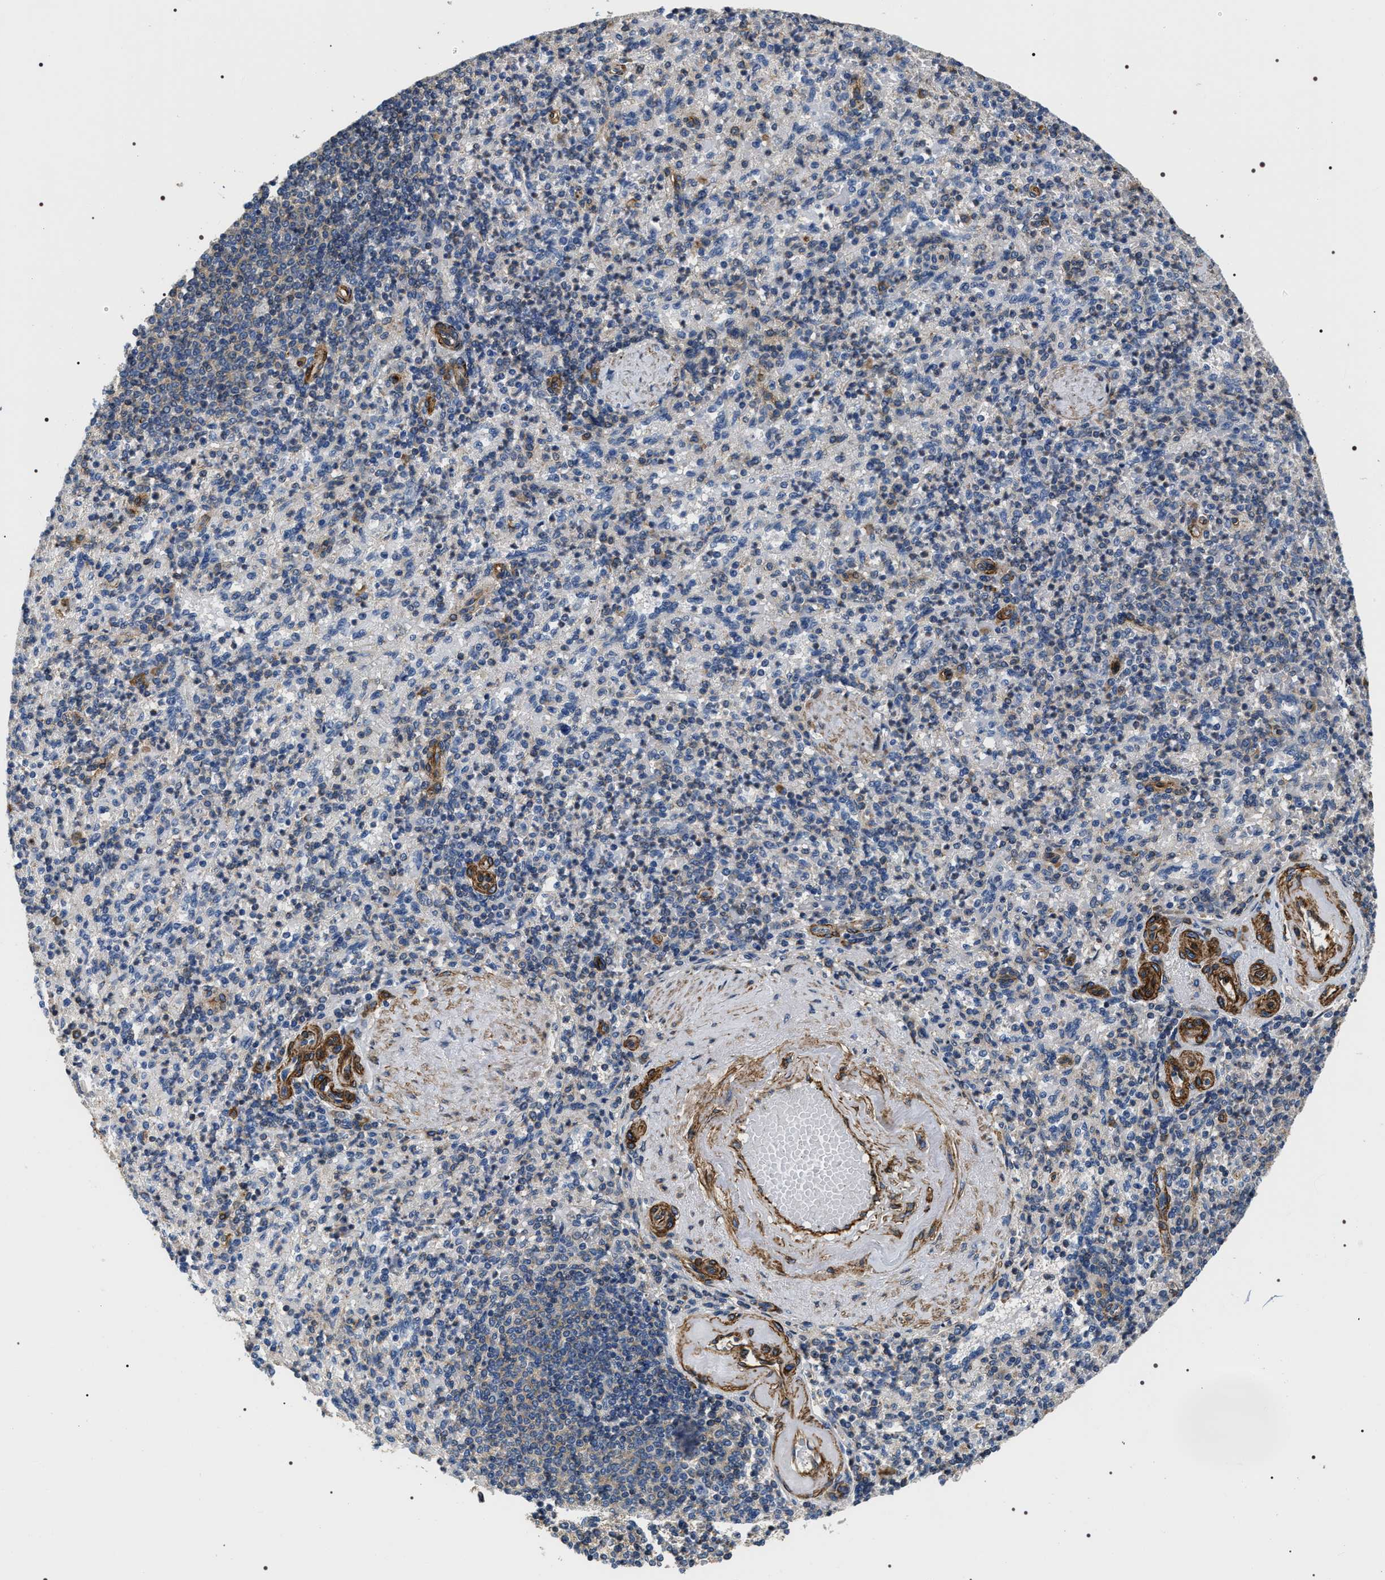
{"staining": {"intensity": "negative", "quantity": "none", "location": "none"}, "tissue": "spleen", "cell_type": "Cells in red pulp", "image_type": "normal", "snomed": [{"axis": "morphology", "description": "Normal tissue, NOS"}, {"axis": "topography", "description": "Spleen"}], "caption": "The IHC micrograph has no significant expression in cells in red pulp of spleen.", "gene": "ZC3HAV1L", "patient": {"sex": "female", "age": 74}}